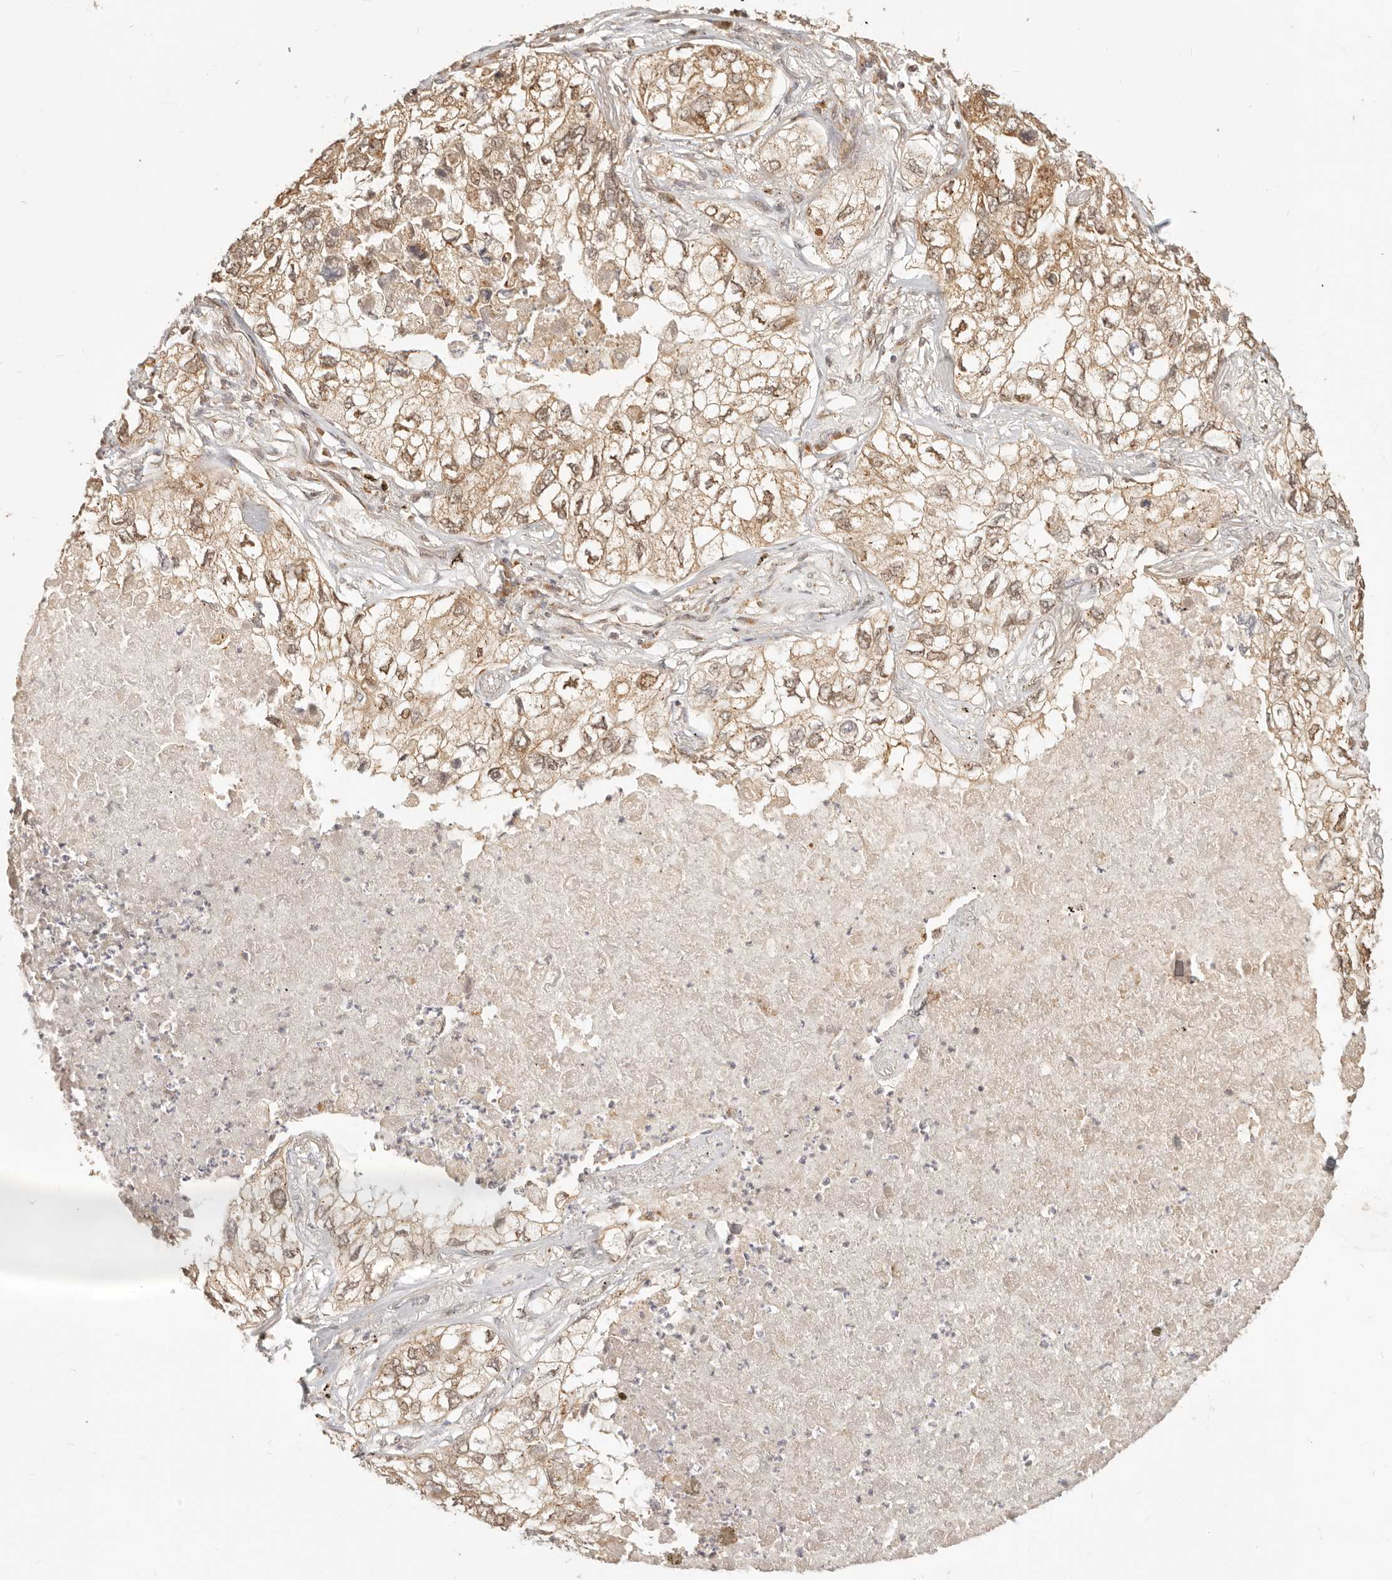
{"staining": {"intensity": "moderate", "quantity": ">75%", "location": "cytoplasmic/membranous"}, "tissue": "lung cancer", "cell_type": "Tumor cells", "image_type": "cancer", "snomed": [{"axis": "morphology", "description": "Adenocarcinoma, NOS"}, {"axis": "topography", "description": "Lung"}], "caption": "Moderate cytoplasmic/membranous protein expression is appreciated in about >75% of tumor cells in adenocarcinoma (lung).", "gene": "TIMM17A", "patient": {"sex": "male", "age": 65}}